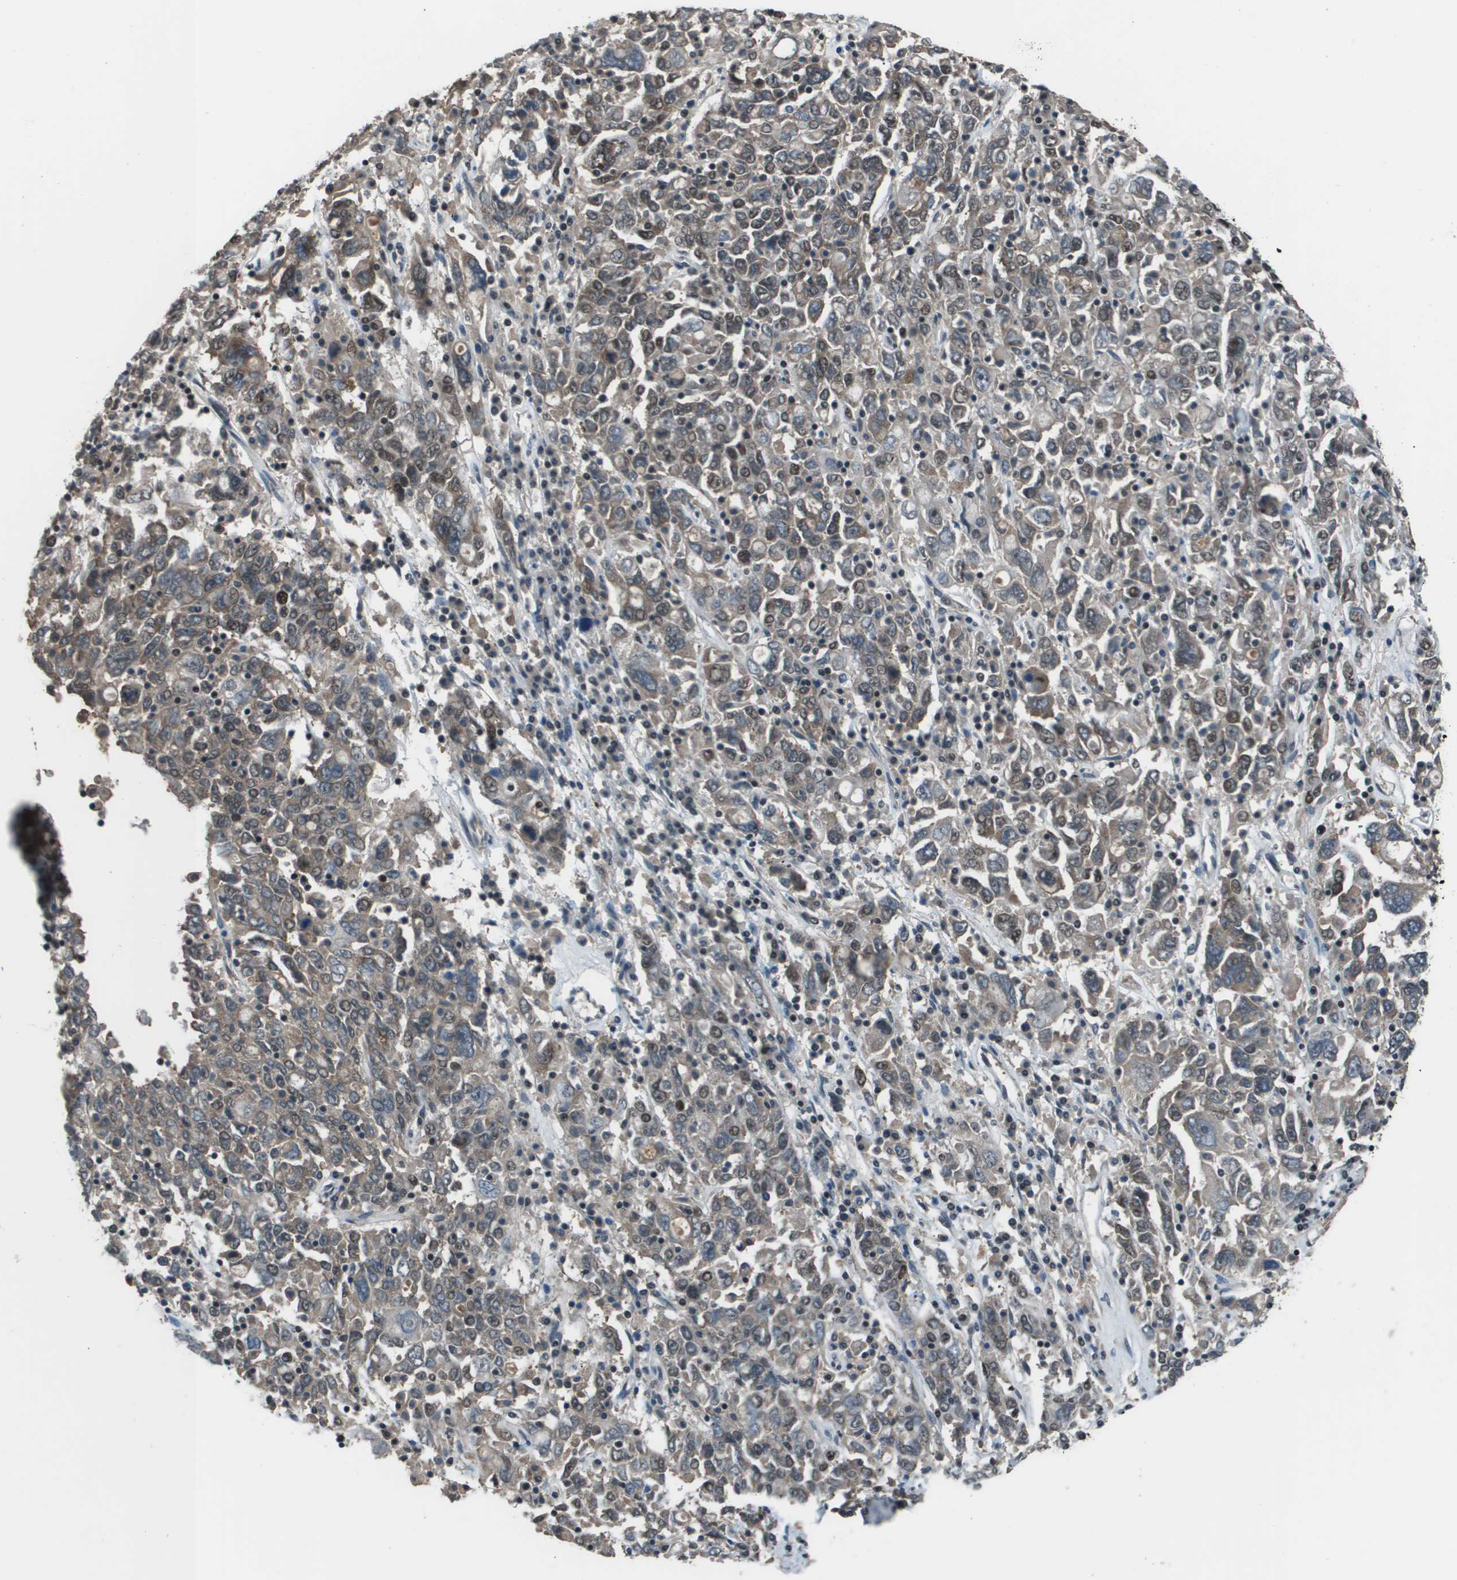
{"staining": {"intensity": "moderate", "quantity": "25%-75%", "location": "cytoplasmic/membranous,nuclear"}, "tissue": "ovarian cancer", "cell_type": "Tumor cells", "image_type": "cancer", "snomed": [{"axis": "morphology", "description": "Cystadenocarcinoma, serous, NOS"}, {"axis": "topography", "description": "Ovary"}], "caption": "The image demonstrates staining of ovarian cancer, revealing moderate cytoplasmic/membranous and nuclear protein staining (brown color) within tumor cells.", "gene": "THRAP3", "patient": {"sex": "female", "age": 79}}